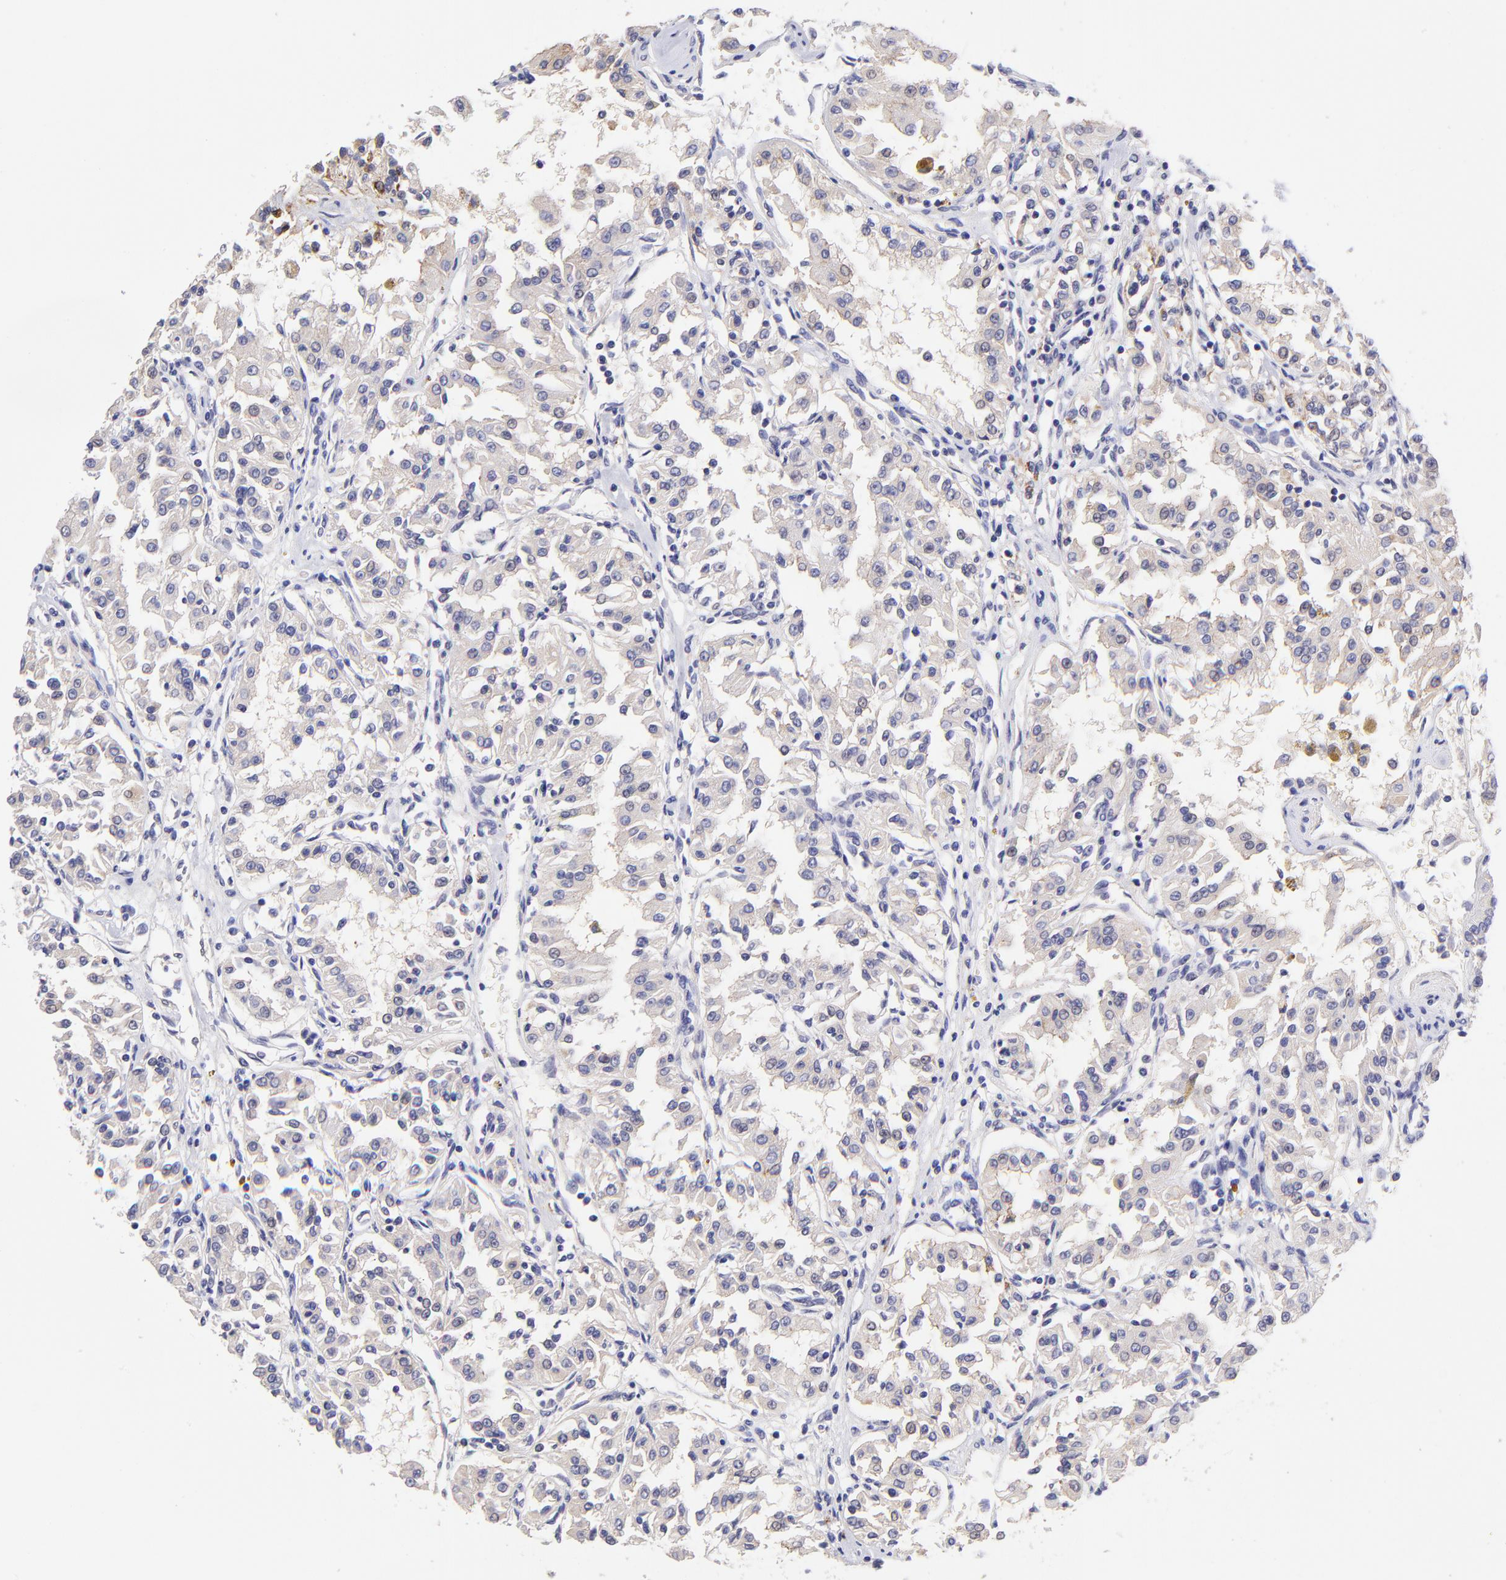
{"staining": {"intensity": "weak", "quantity": ">75%", "location": "cytoplasmic/membranous"}, "tissue": "renal cancer", "cell_type": "Tumor cells", "image_type": "cancer", "snomed": [{"axis": "morphology", "description": "Adenocarcinoma, NOS"}, {"axis": "topography", "description": "Kidney"}], "caption": "Immunohistochemical staining of renal cancer (adenocarcinoma) displays weak cytoplasmic/membranous protein expression in approximately >75% of tumor cells.", "gene": "NSF", "patient": {"sex": "male", "age": 78}}